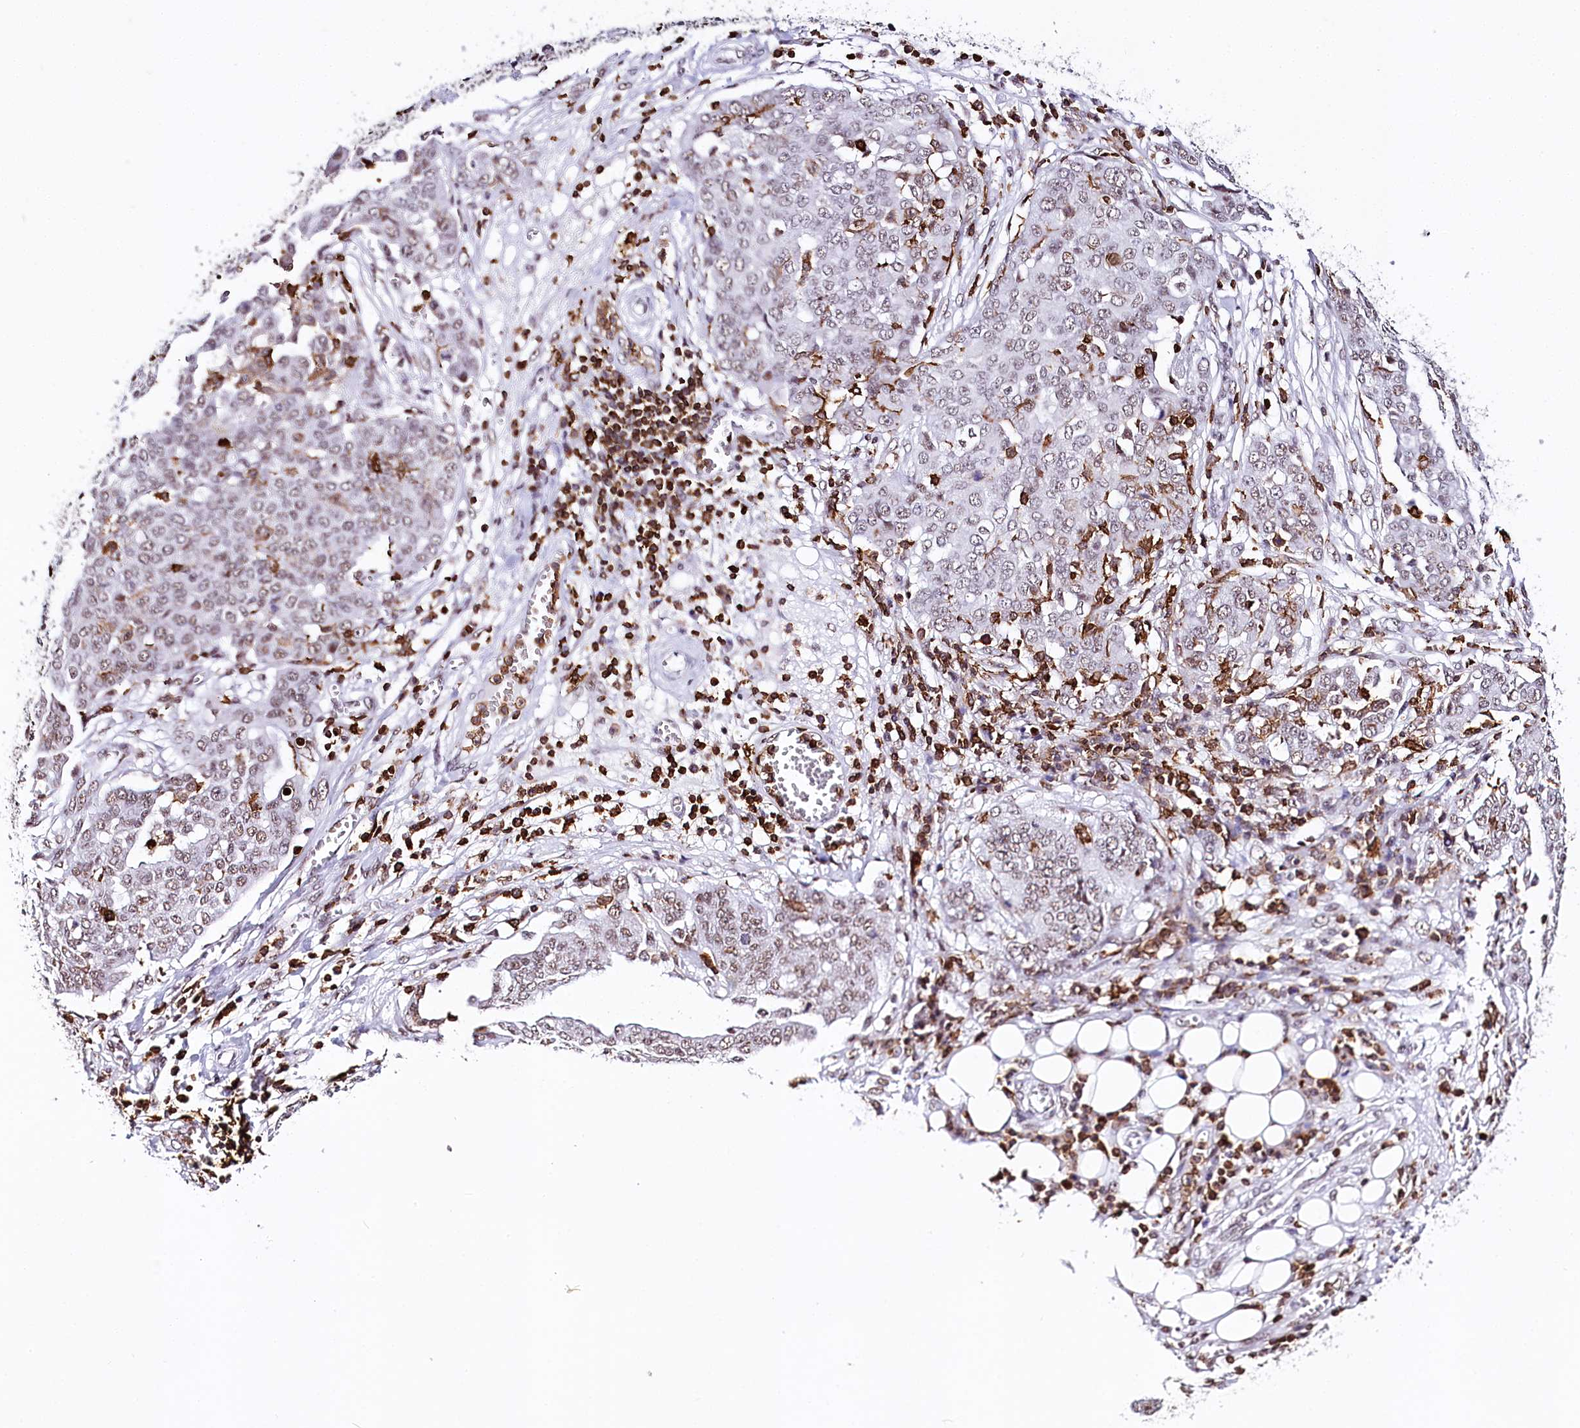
{"staining": {"intensity": "weak", "quantity": ">75%", "location": "nuclear"}, "tissue": "ovarian cancer", "cell_type": "Tumor cells", "image_type": "cancer", "snomed": [{"axis": "morphology", "description": "Cystadenocarcinoma, serous, NOS"}, {"axis": "topography", "description": "Soft tissue"}, {"axis": "topography", "description": "Ovary"}], "caption": "Protein positivity by IHC demonstrates weak nuclear positivity in approximately >75% of tumor cells in serous cystadenocarcinoma (ovarian).", "gene": "BARD1", "patient": {"sex": "female", "age": 57}}